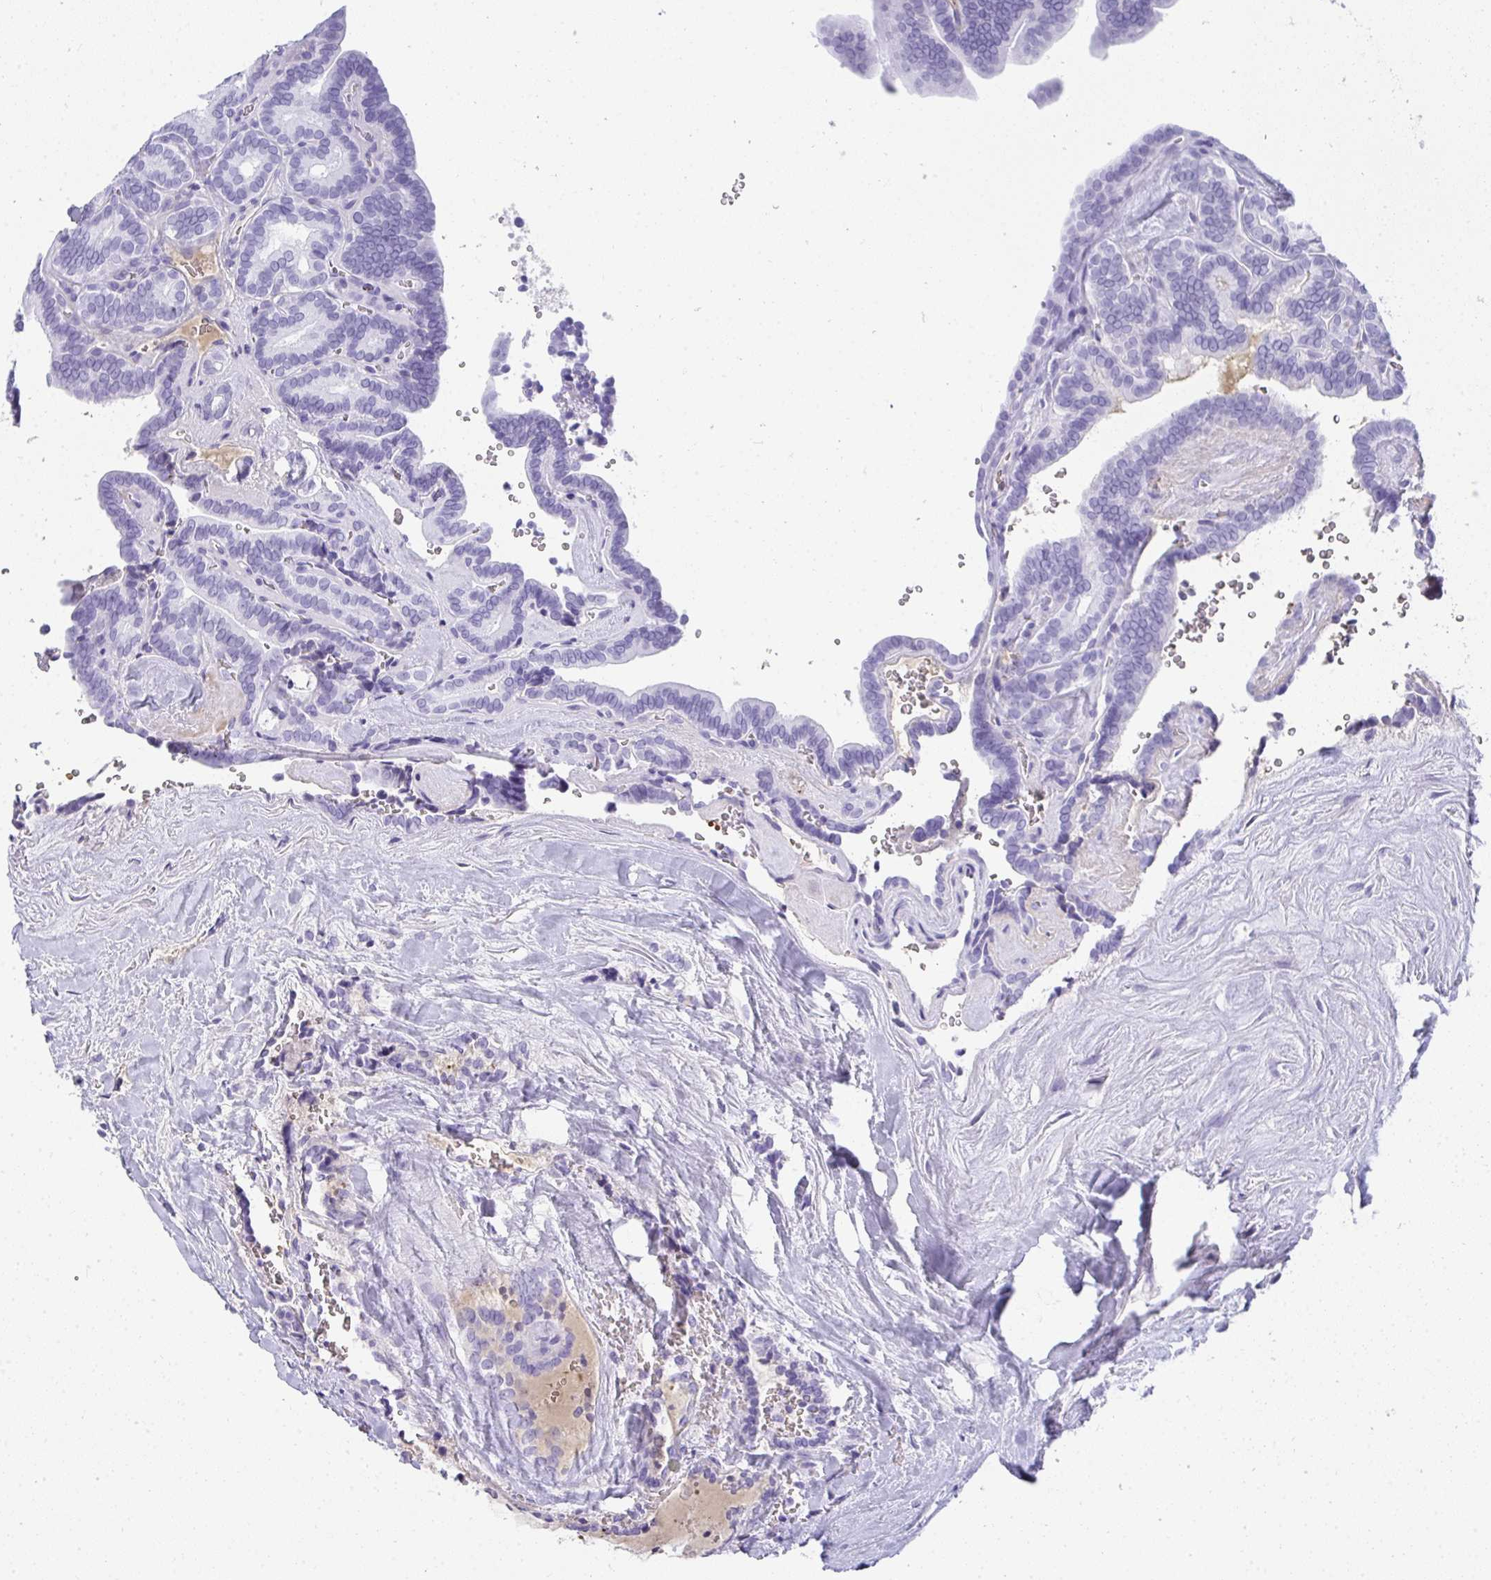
{"staining": {"intensity": "negative", "quantity": "none", "location": "none"}, "tissue": "thyroid cancer", "cell_type": "Tumor cells", "image_type": "cancer", "snomed": [{"axis": "morphology", "description": "Papillary adenocarcinoma, NOS"}, {"axis": "topography", "description": "Thyroid gland"}], "caption": "This is a micrograph of immunohistochemistry staining of thyroid papillary adenocarcinoma, which shows no staining in tumor cells. (Immunohistochemistry, brightfield microscopy, high magnification).", "gene": "ZSWIM3", "patient": {"sex": "female", "age": 21}}